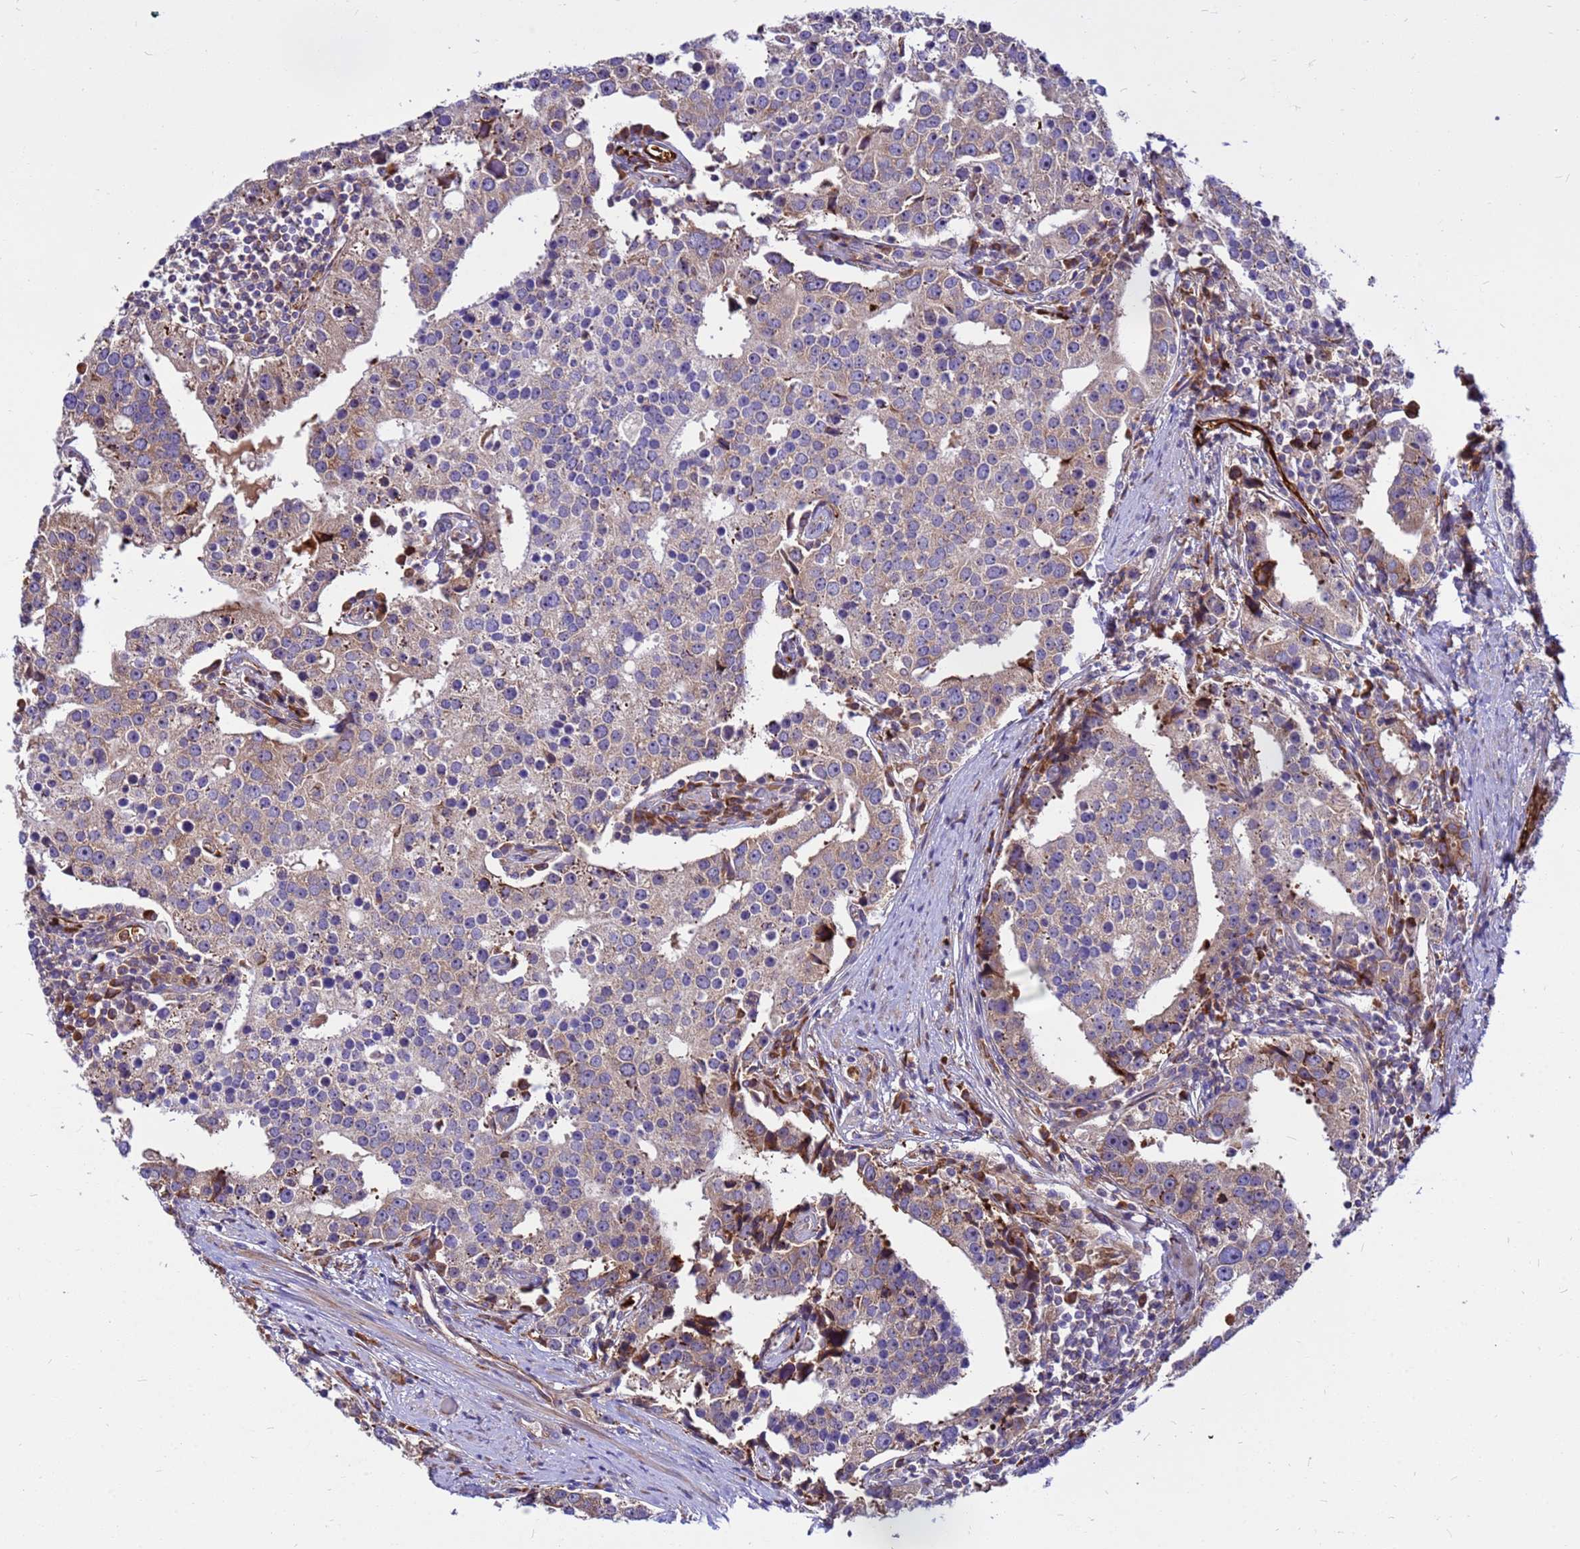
{"staining": {"intensity": "weak", "quantity": "25%-75%", "location": "cytoplasmic/membranous"}, "tissue": "prostate cancer", "cell_type": "Tumor cells", "image_type": "cancer", "snomed": [{"axis": "morphology", "description": "Adenocarcinoma, High grade"}, {"axis": "topography", "description": "Prostate"}], "caption": "Protein staining by immunohistochemistry (IHC) shows weak cytoplasmic/membranous positivity in approximately 25%-75% of tumor cells in prostate cancer (high-grade adenocarcinoma). (Brightfield microscopy of DAB IHC at high magnification).", "gene": "ZNF669", "patient": {"sex": "male", "age": 71}}